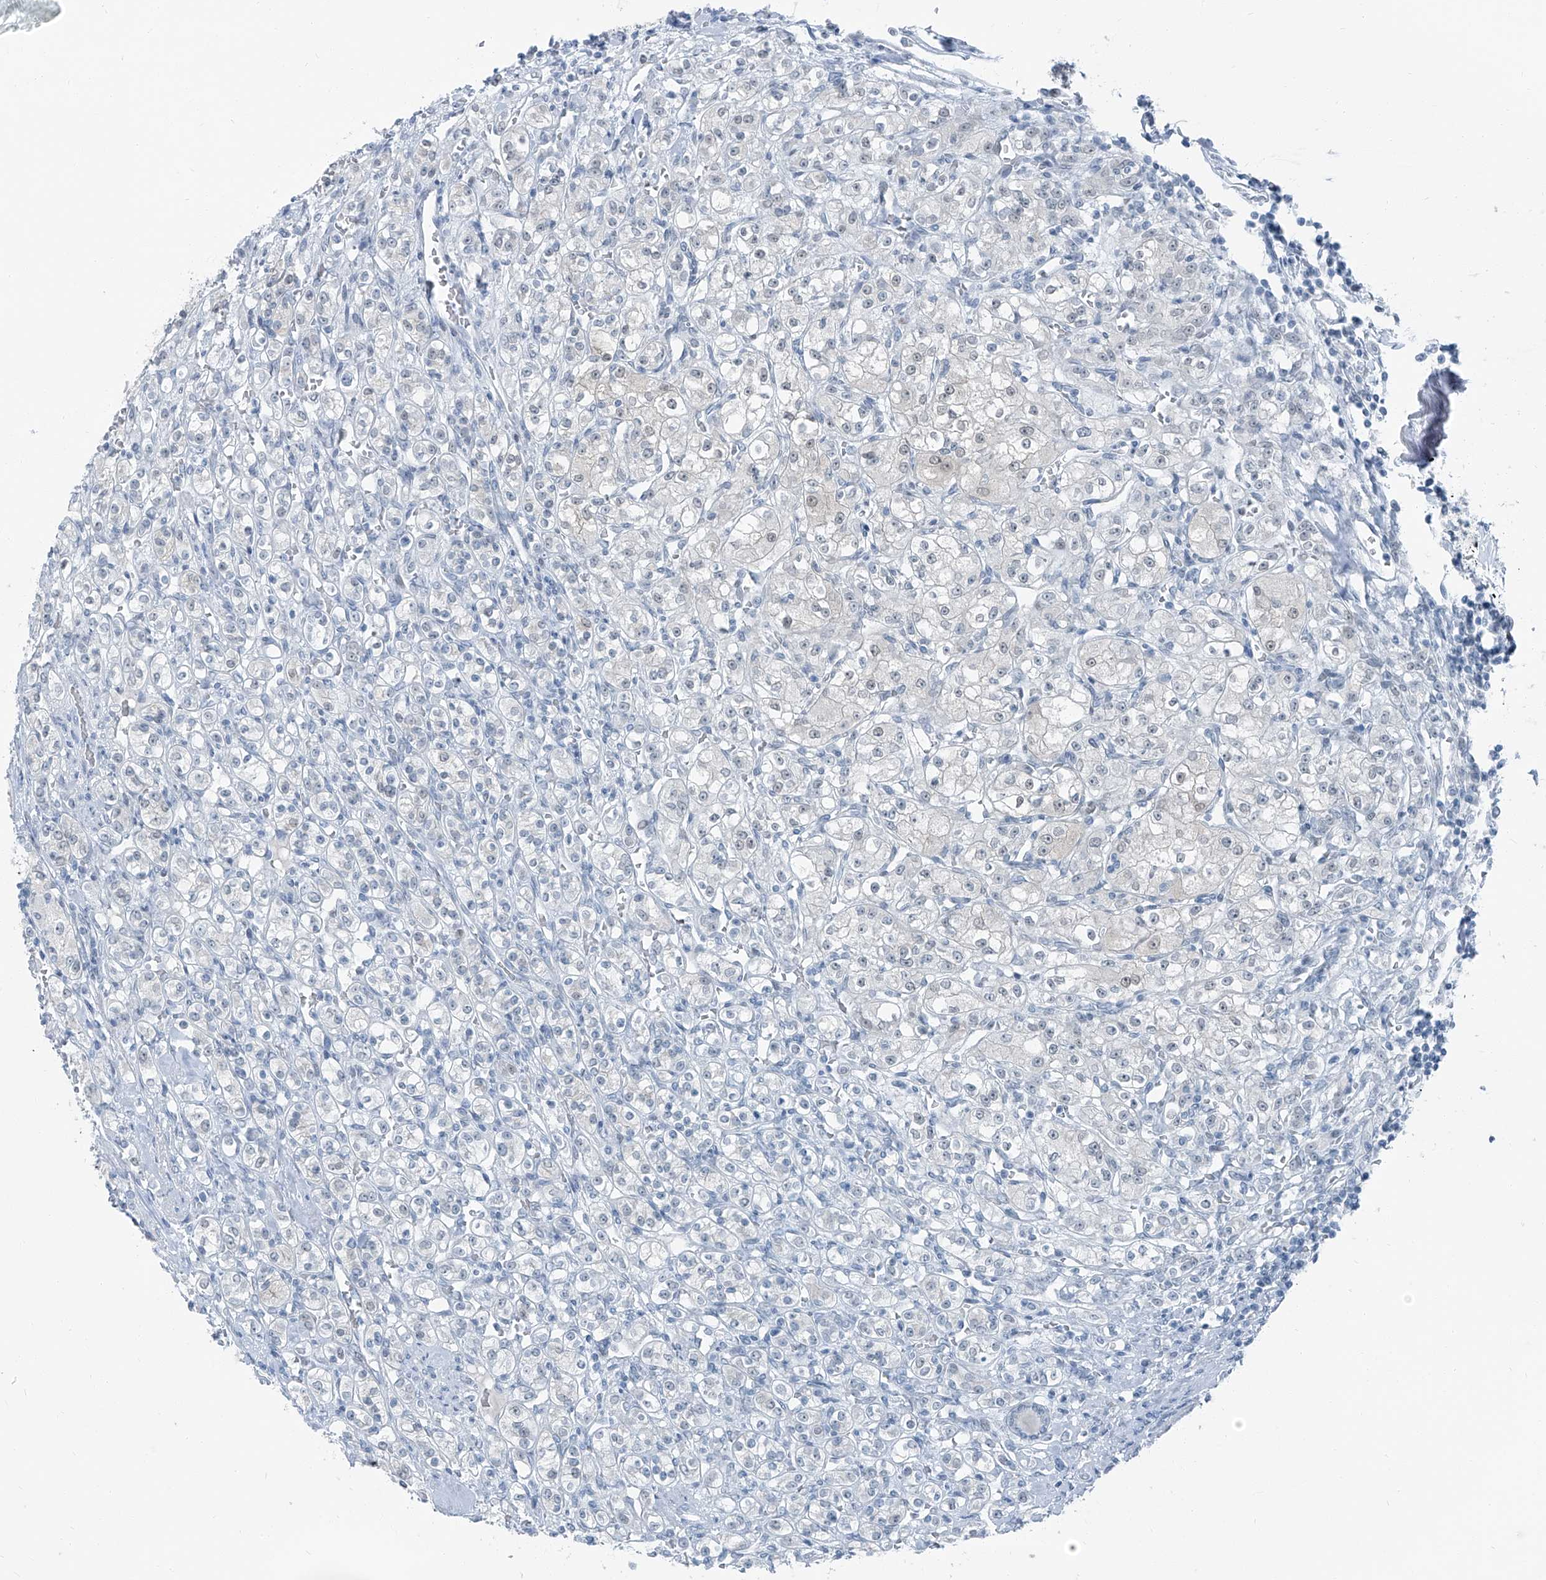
{"staining": {"intensity": "negative", "quantity": "none", "location": "none"}, "tissue": "renal cancer", "cell_type": "Tumor cells", "image_type": "cancer", "snomed": [{"axis": "morphology", "description": "Adenocarcinoma, NOS"}, {"axis": "topography", "description": "Kidney"}], "caption": "This micrograph is of renal adenocarcinoma stained with immunohistochemistry (IHC) to label a protein in brown with the nuclei are counter-stained blue. There is no positivity in tumor cells.", "gene": "RGN", "patient": {"sex": "male", "age": 77}}